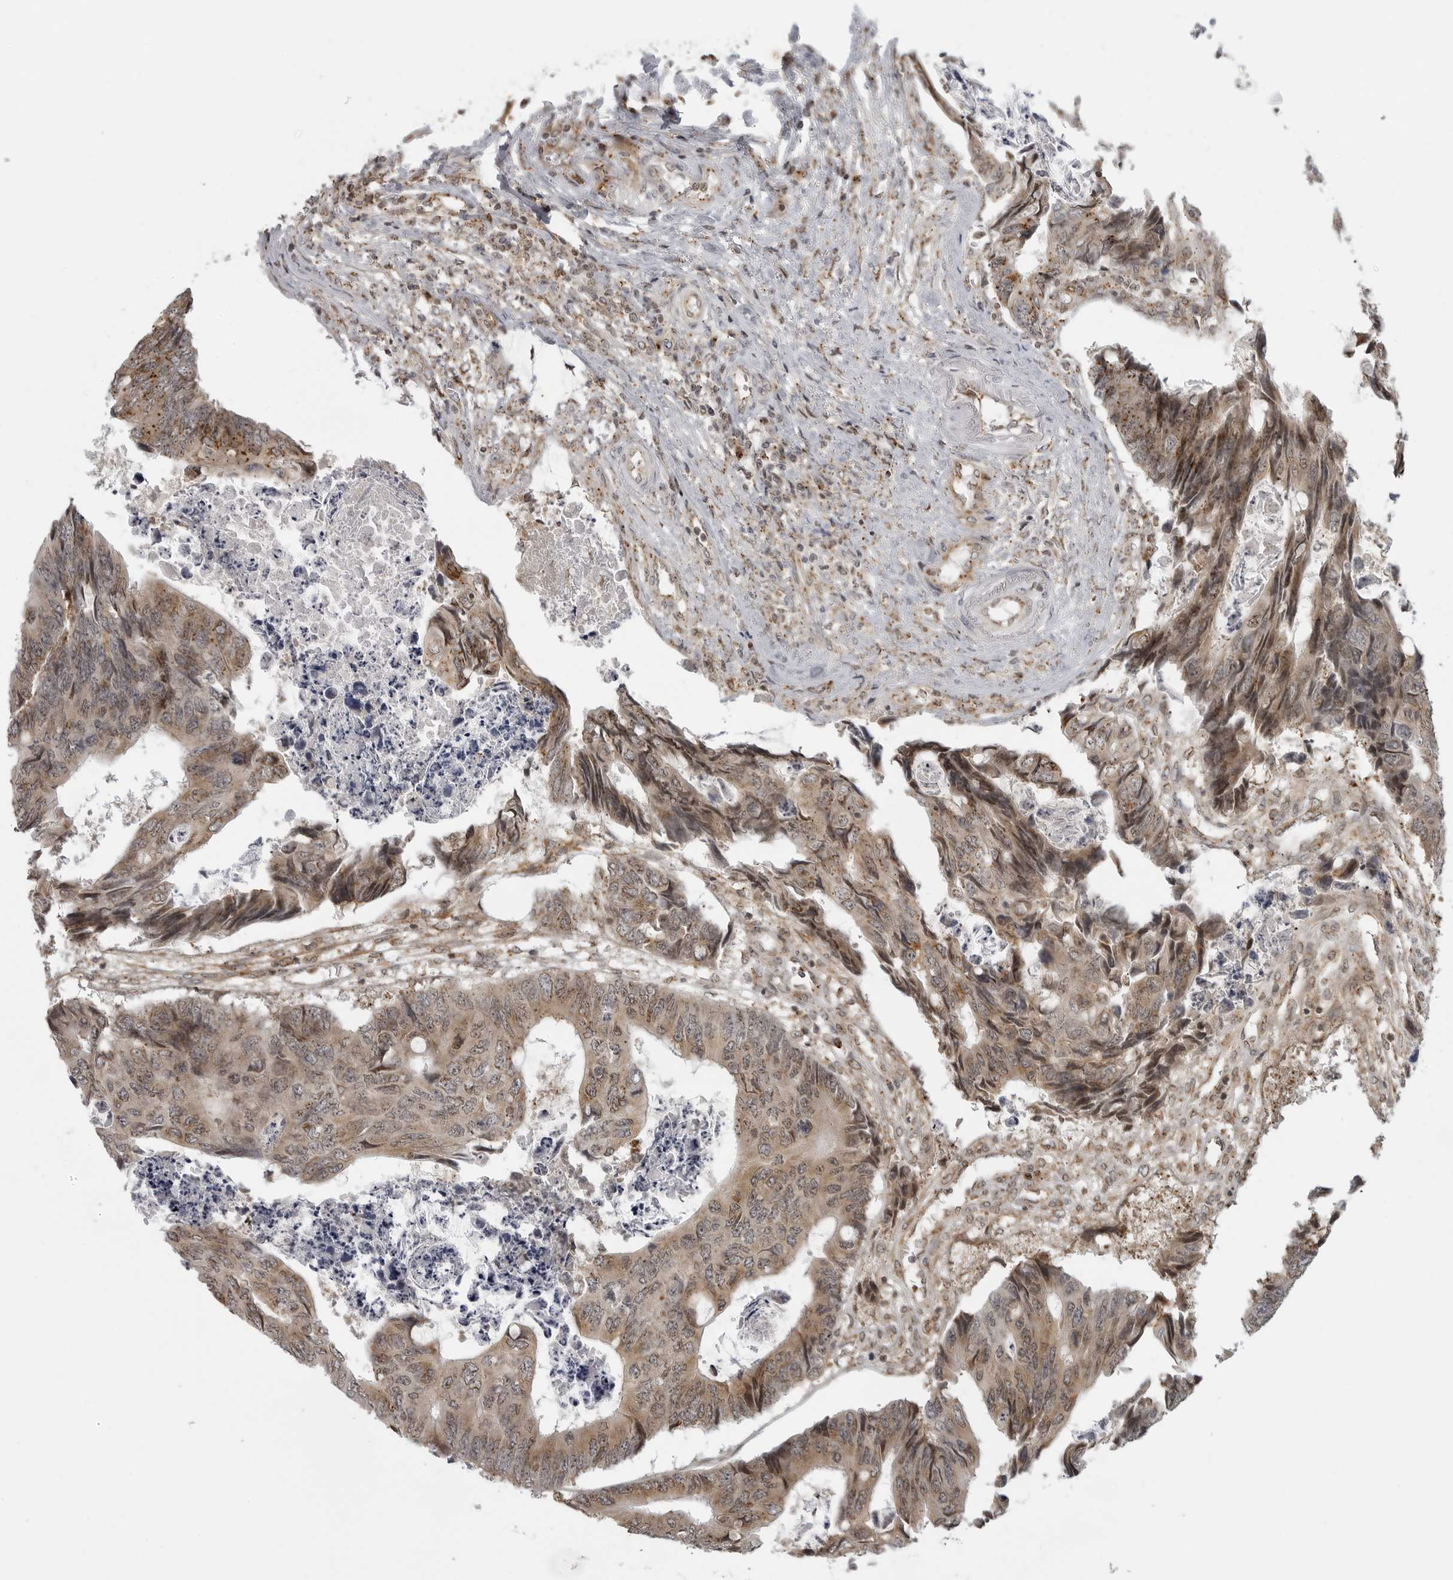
{"staining": {"intensity": "weak", "quantity": ">75%", "location": "cytoplasmic/membranous"}, "tissue": "colorectal cancer", "cell_type": "Tumor cells", "image_type": "cancer", "snomed": [{"axis": "morphology", "description": "Adenocarcinoma, NOS"}, {"axis": "topography", "description": "Rectum"}], "caption": "IHC image of neoplastic tissue: colorectal adenocarcinoma stained using IHC reveals low levels of weak protein expression localized specifically in the cytoplasmic/membranous of tumor cells, appearing as a cytoplasmic/membranous brown color.", "gene": "COPA", "patient": {"sex": "male", "age": 84}}